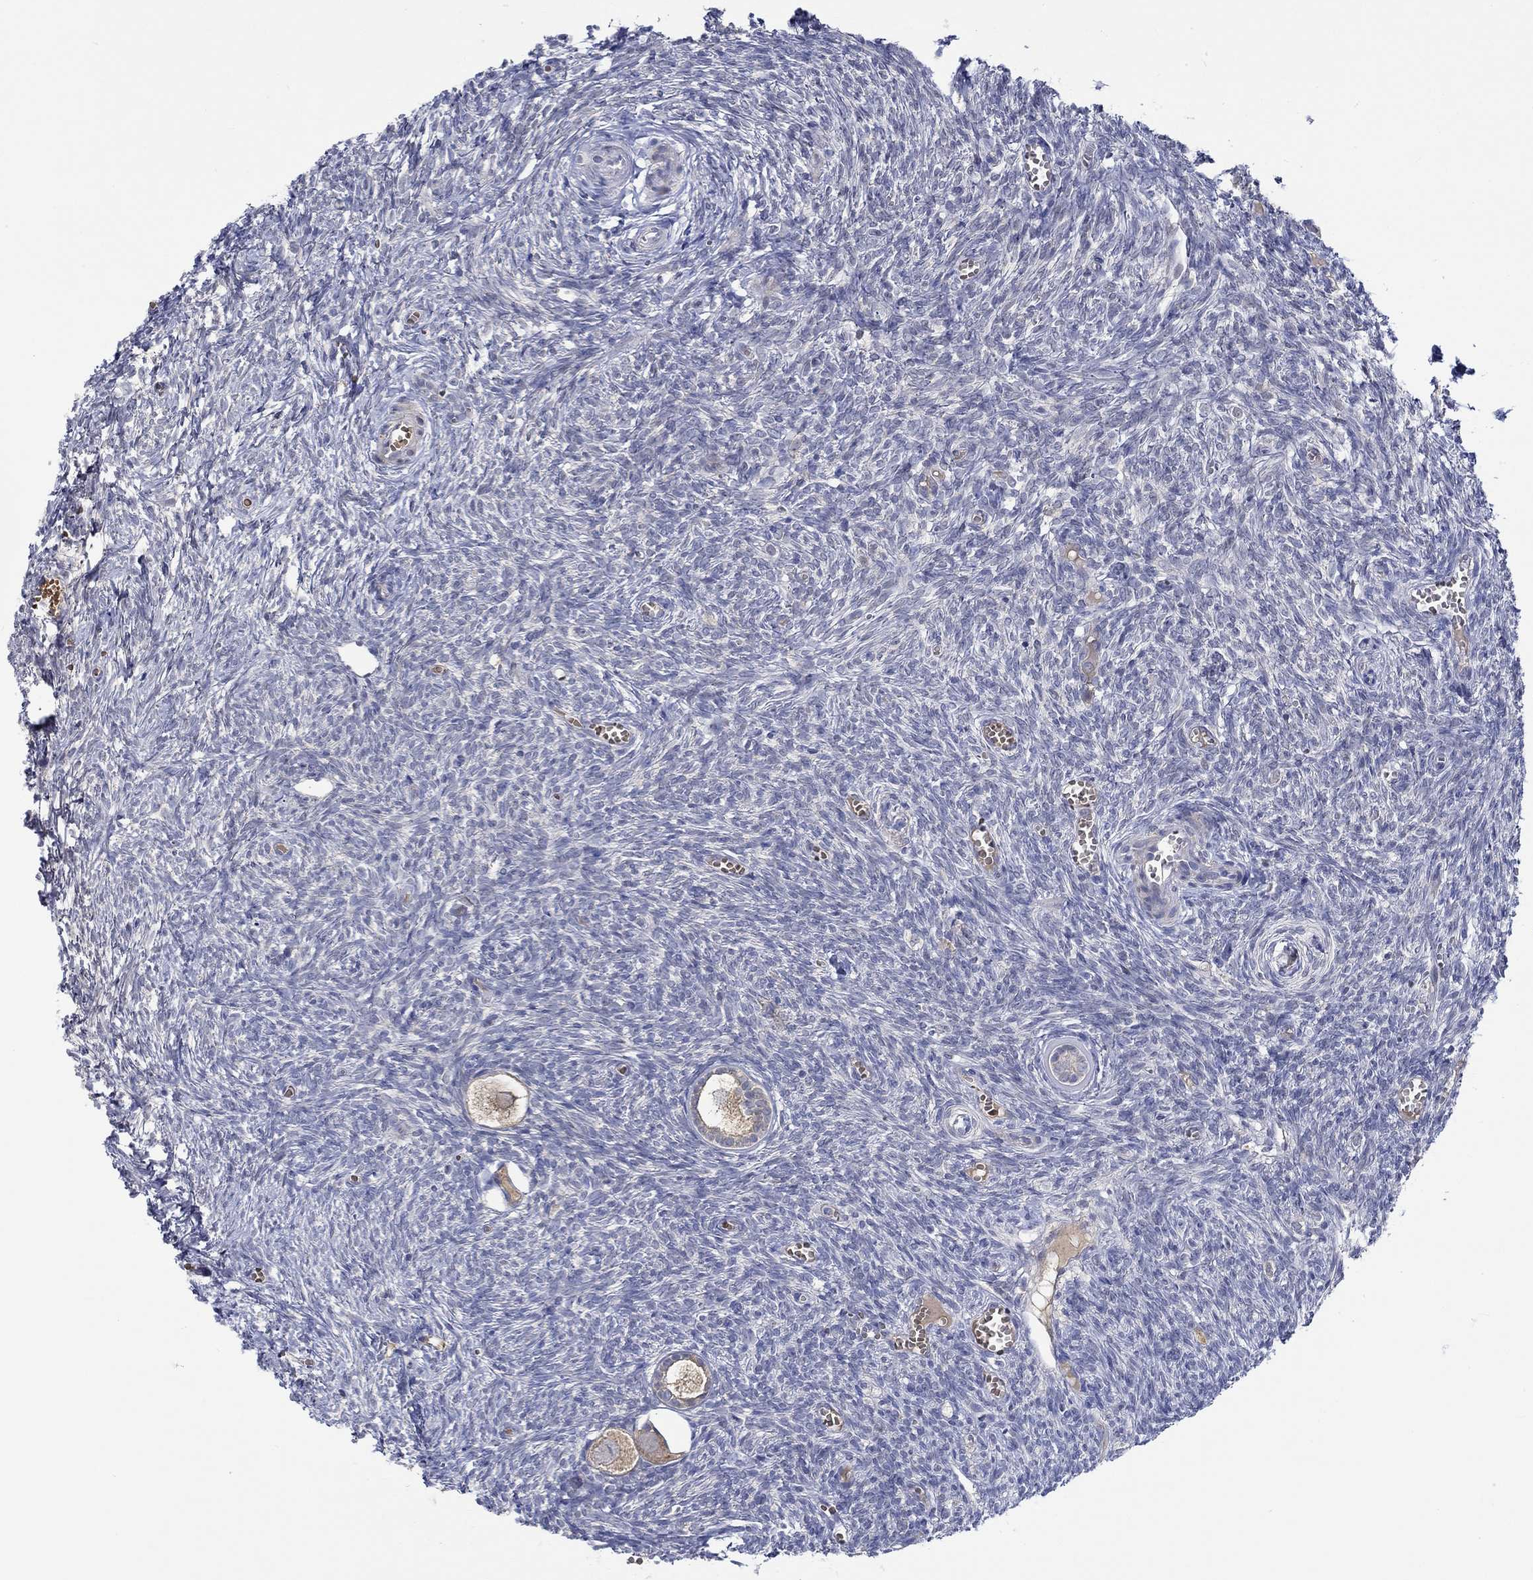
{"staining": {"intensity": "moderate", "quantity": "25%-75%", "location": "cytoplasmic/membranous"}, "tissue": "ovary", "cell_type": "Follicle cells", "image_type": "normal", "snomed": [{"axis": "morphology", "description": "Normal tissue, NOS"}, {"axis": "topography", "description": "Ovary"}], "caption": "Protein expression analysis of normal human ovary reveals moderate cytoplasmic/membranous staining in about 25%-75% of follicle cells. Using DAB (3,3'-diaminobenzidine) (brown) and hematoxylin (blue) stains, captured at high magnification using brightfield microscopy.", "gene": "WASF1", "patient": {"sex": "female", "age": 43}}